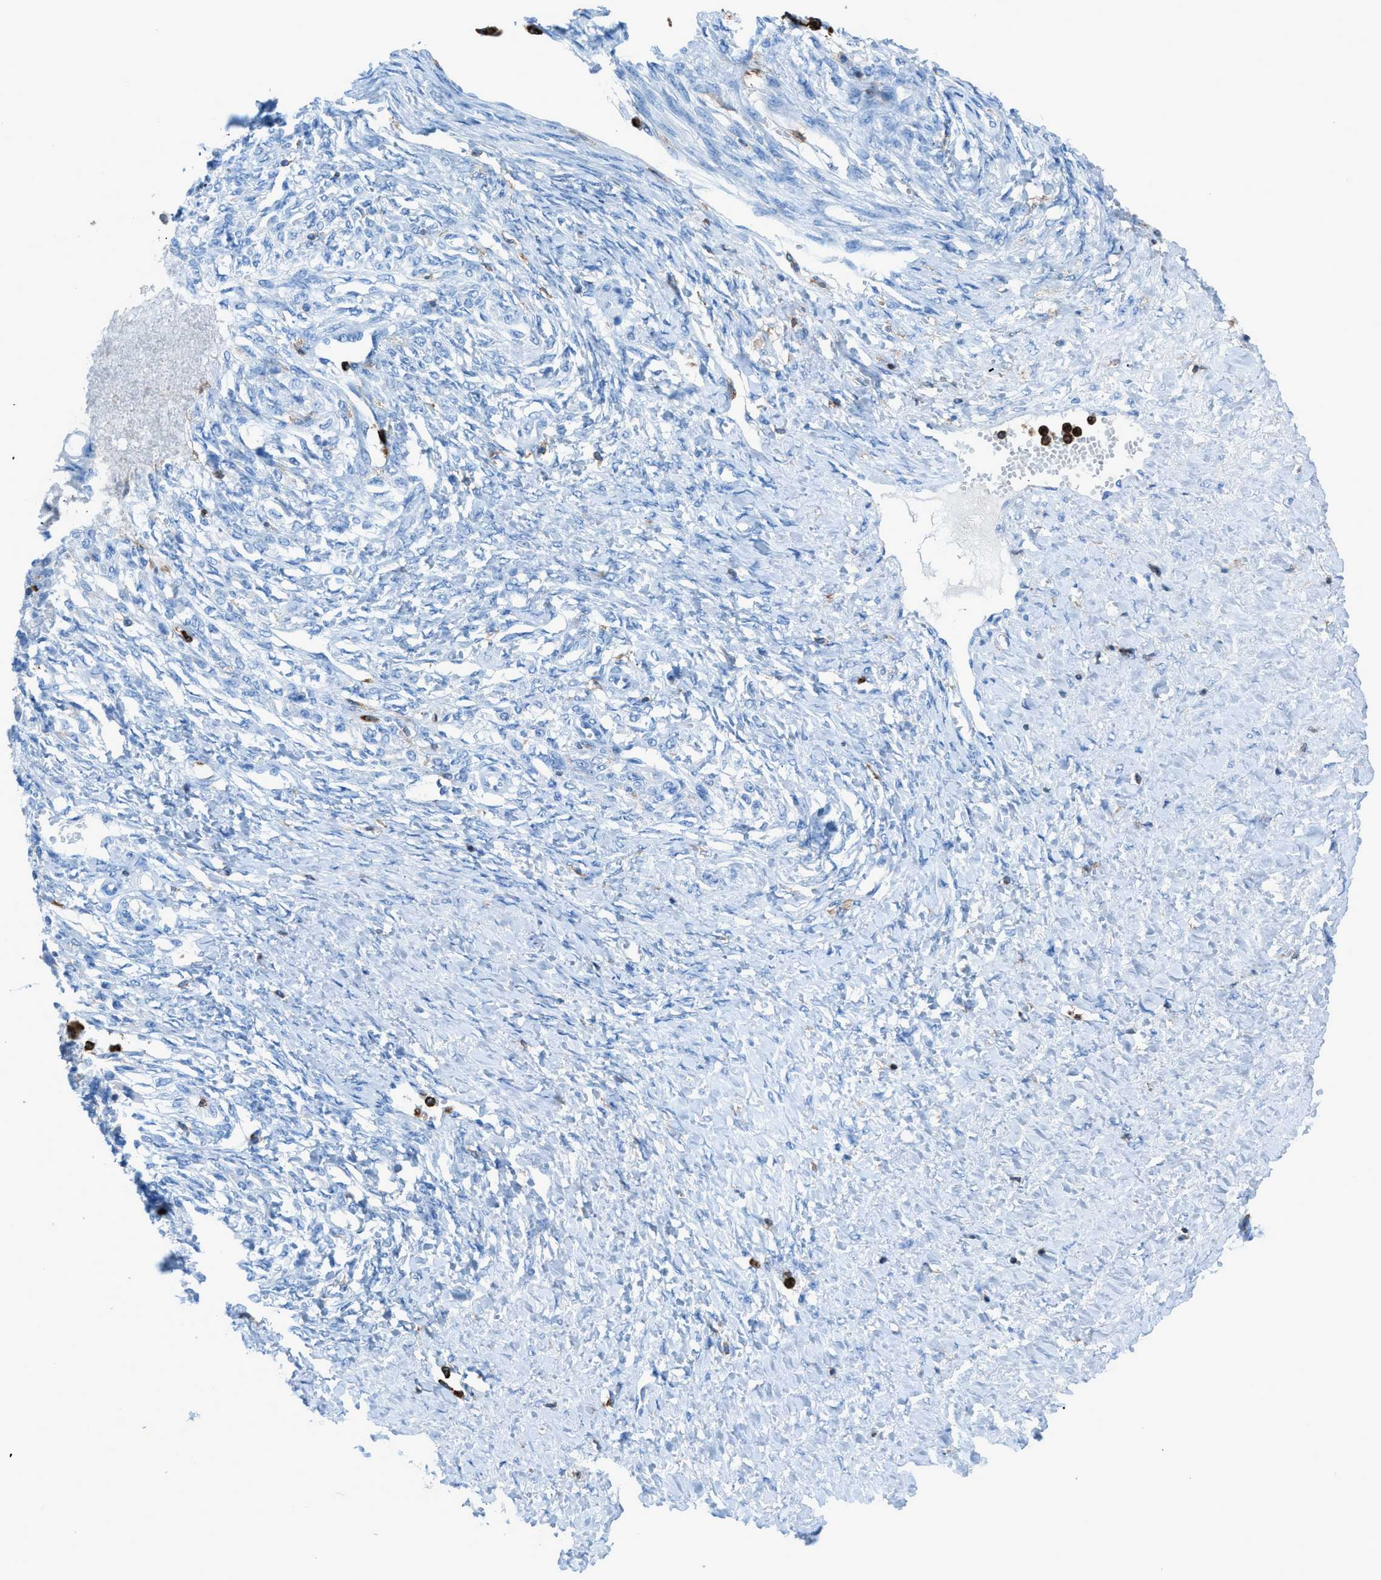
{"staining": {"intensity": "negative", "quantity": "none", "location": "none"}, "tissue": "ovarian cancer", "cell_type": "Tumor cells", "image_type": "cancer", "snomed": [{"axis": "morphology", "description": "Cystadenocarcinoma, mucinous, NOS"}, {"axis": "topography", "description": "Ovary"}], "caption": "An immunohistochemistry histopathology image of mucinous cystadenocarcinoma (ovarian) is shown. There is no staining in tumor cells of mucinous cystadenocarcinoma (ovarian). Brightfield microscopy of IHC stained with DAB (3,3'-diaminobenzidine) (brown) and hematoxylin (blue), captured at high magnification.", "gene": "ITGB2", "patient": {"sex": "female", "age": 73}}